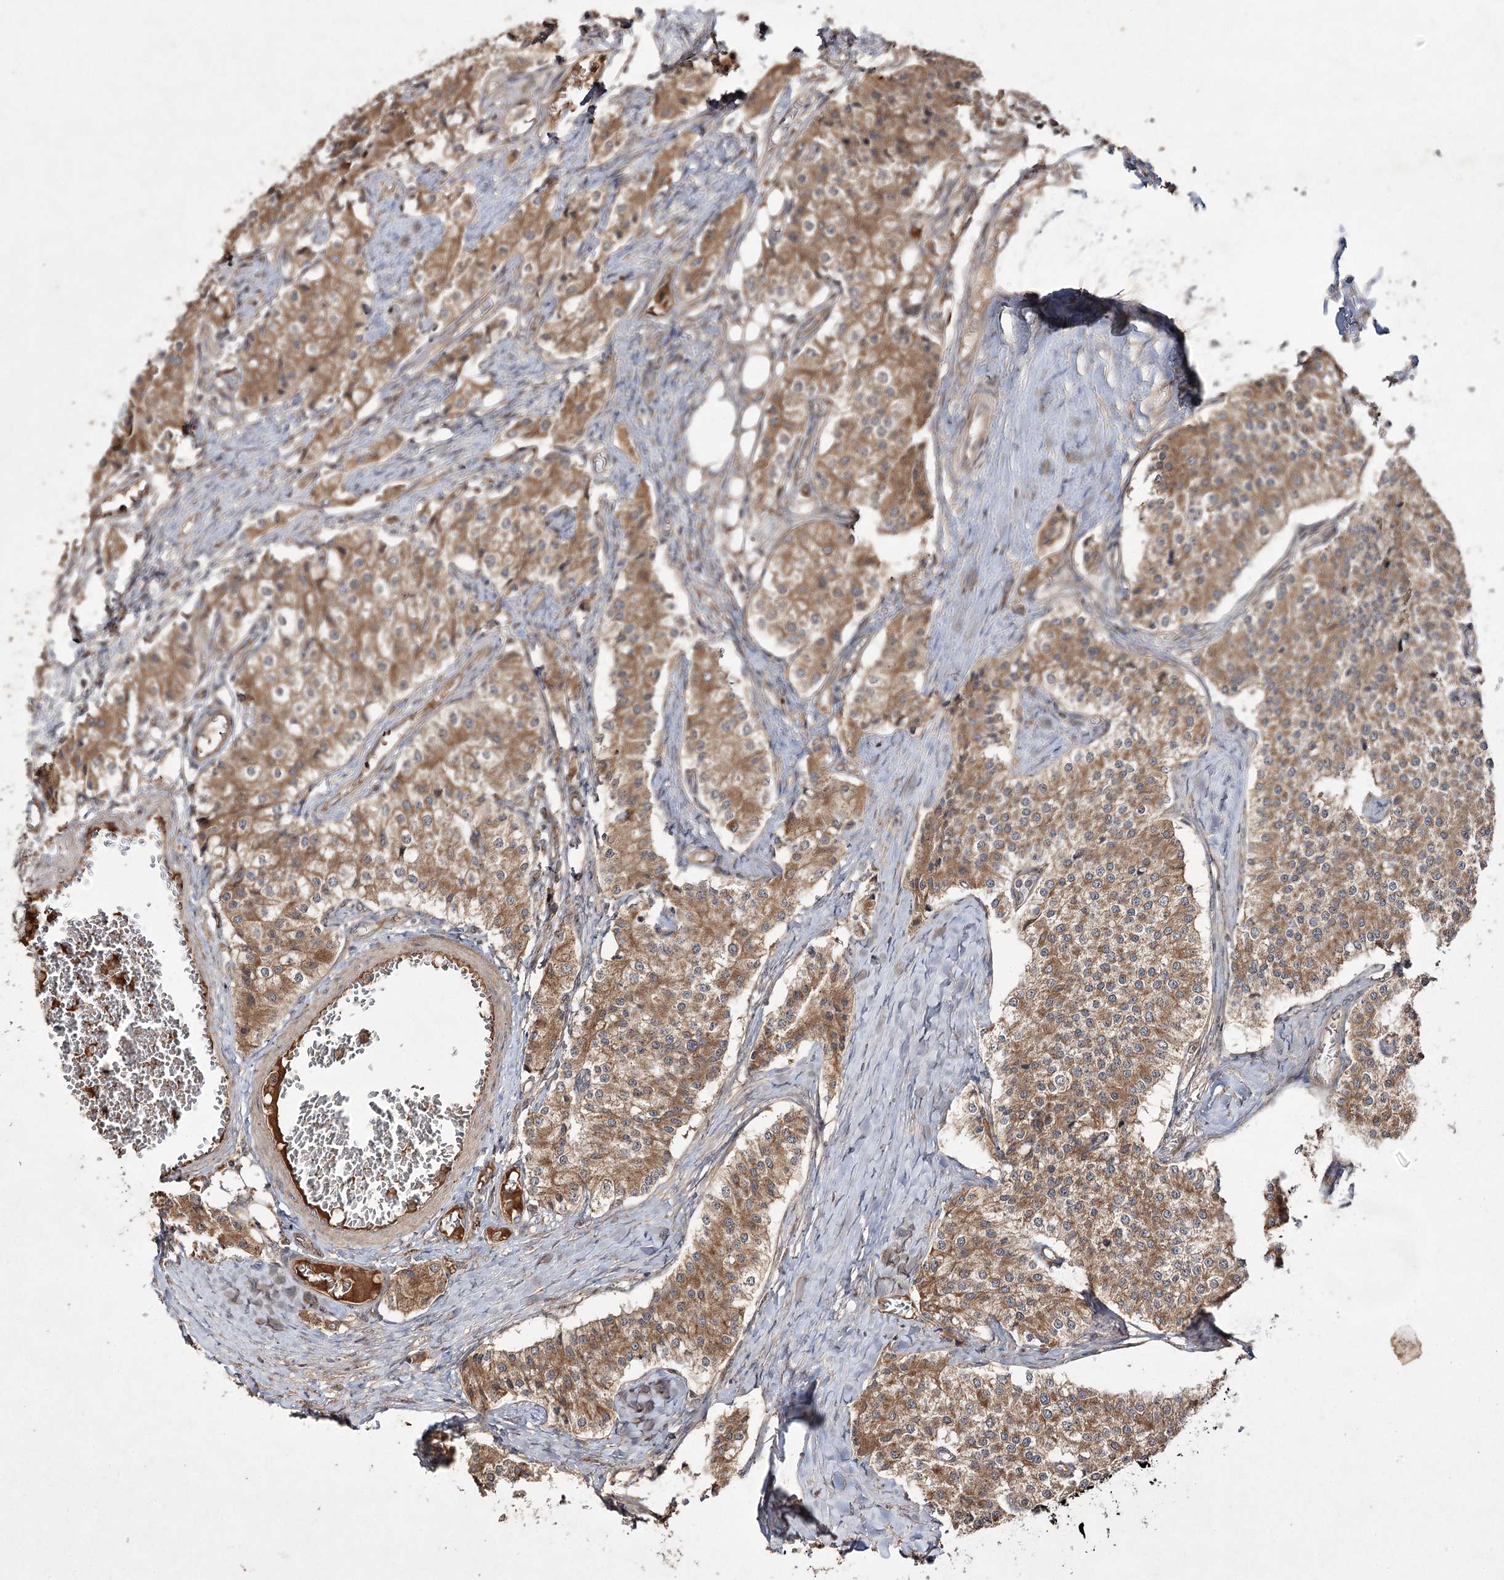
{"staining": {"intensity": "moderate", "quantity": ">75%", "location": "cytoplasmic/membranous"}, "tissue": "carcinoid", "cell_type": "Tumor cells", "image_type": "cancer", "snomed": [{"axis": "morphology", "description": "Carcinoid, malignant, NOS"}, {"axis": "topography", "description": "Colon"}], "caption": "Protein analysis of carcinoid (malignant) tissue displays moderate cytoplasmic/membranous positivity in approximately >75% of tumor cells.", "gene": "FANCL", "patient": {"sex": "female", "age": 52}}